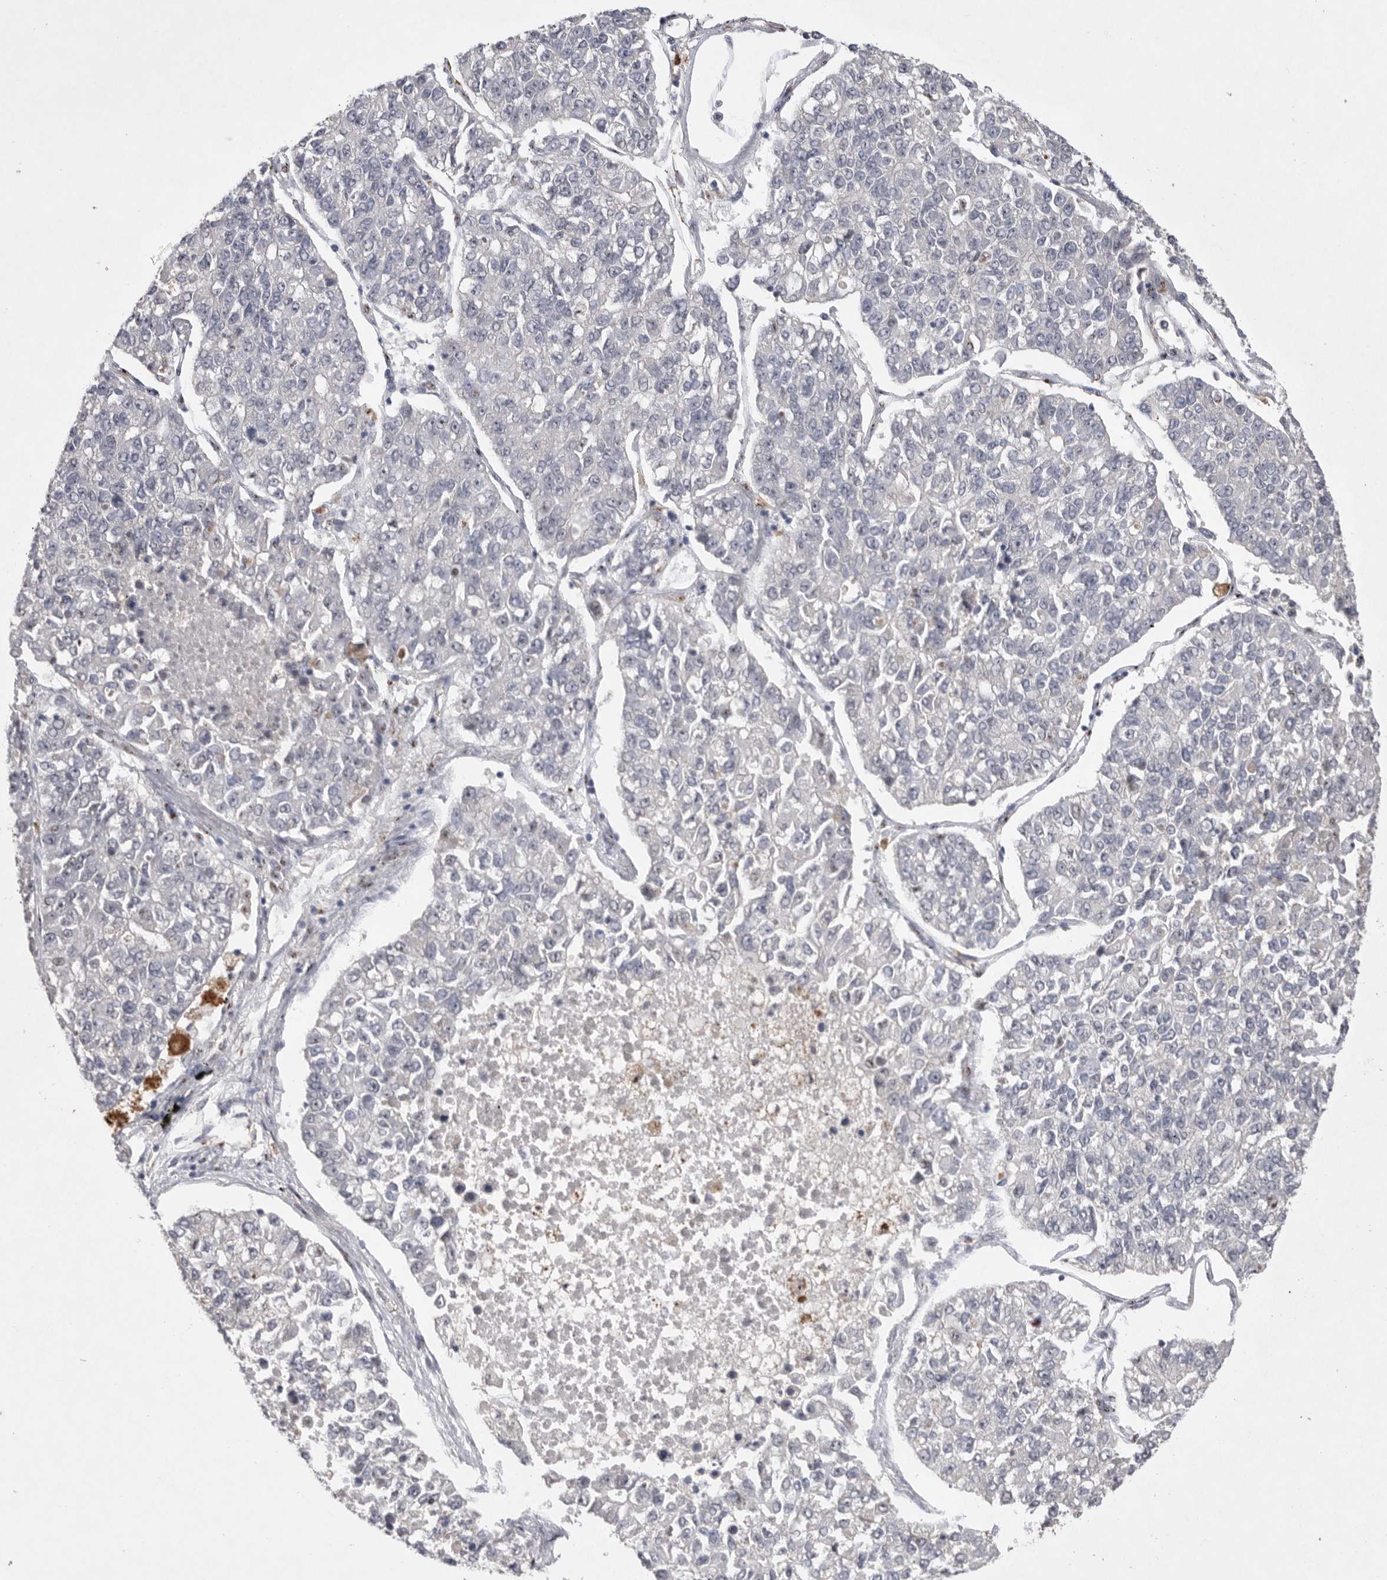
{"staining": {"intensity": "negative", "quantity": "none", "location": "none"}, "tissue": "lung cancer", "cell_type": "Tumor cells", "image_type": "cancer", "snomed": [{"axis": "morphology", "description": "Adenocarcinoma, NOS"}, {"axis": "topography", "description": "Lung"}], "caption": "Immunohistochemical staining of lung adenocarcinoma reveals no significant positivity in tumor cells.", "gene": "HUS1", "patient": {"sex": "male", "age": 49}}